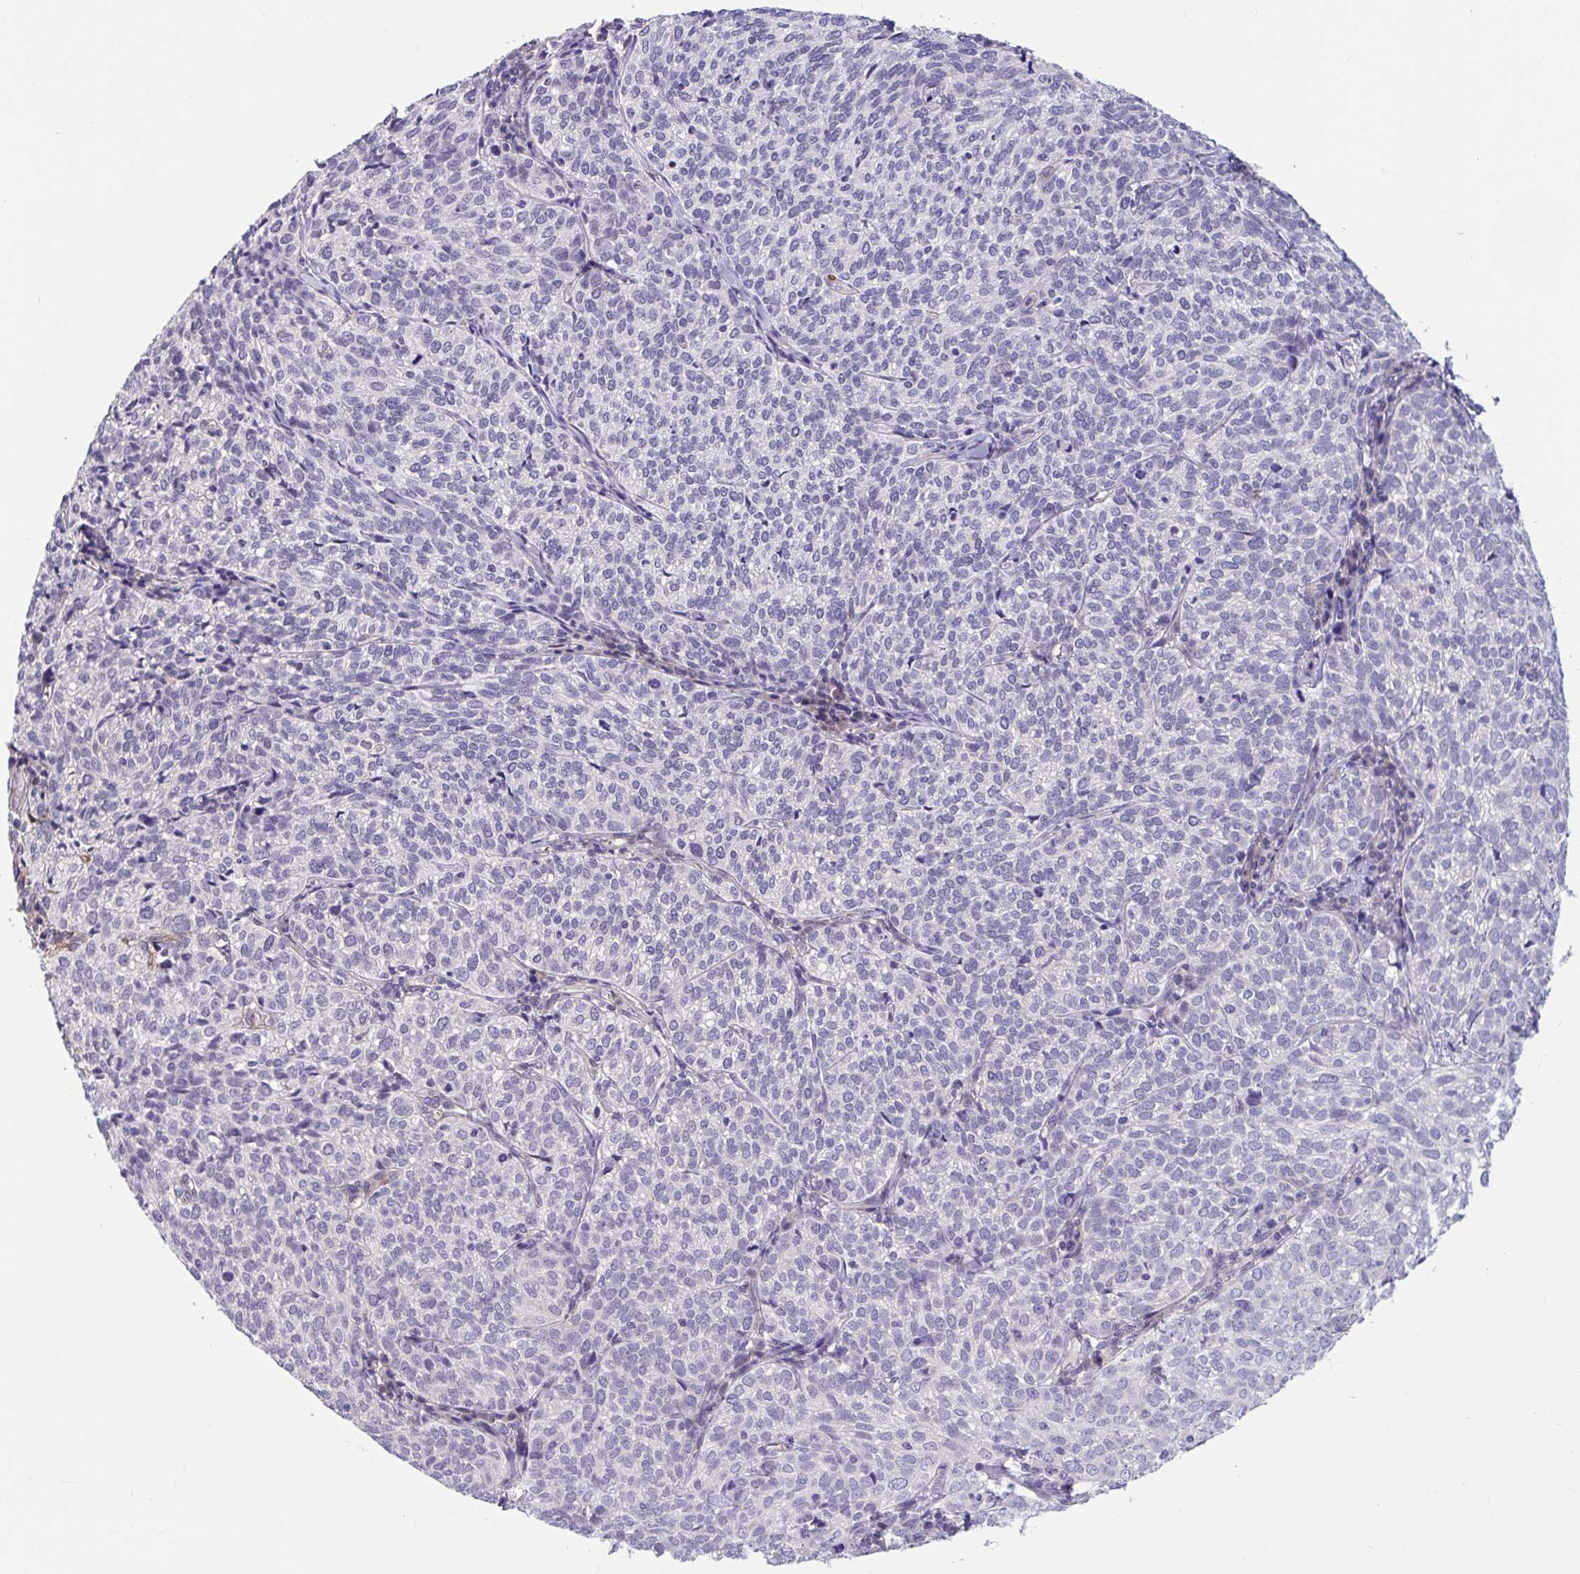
{"staining": {"intensity": "negative", "quantity": "none", "location": "none"}, "tissue": "cervical cancer", "cell_type": "Tumor cells", "image_type": "cancer", "snomed": [{"axis": "morphology", "description": "Normal tissue, NOS"}, {"axis": "morphology", "description": "Squamous cell carcinoma, NOS"}, {"axis": "topography", "description": "Vagina"}, {"axis": "topography", "description": "Cervix"}], "caption": "This is a photomicrograph of immunohistochemistry (IHC) staining of cervical squamous cell carcinoma, which shows no positivity in tumor cells.", "gene": "RHOXF1", "patient": {"sex": "female", "age": 45}}